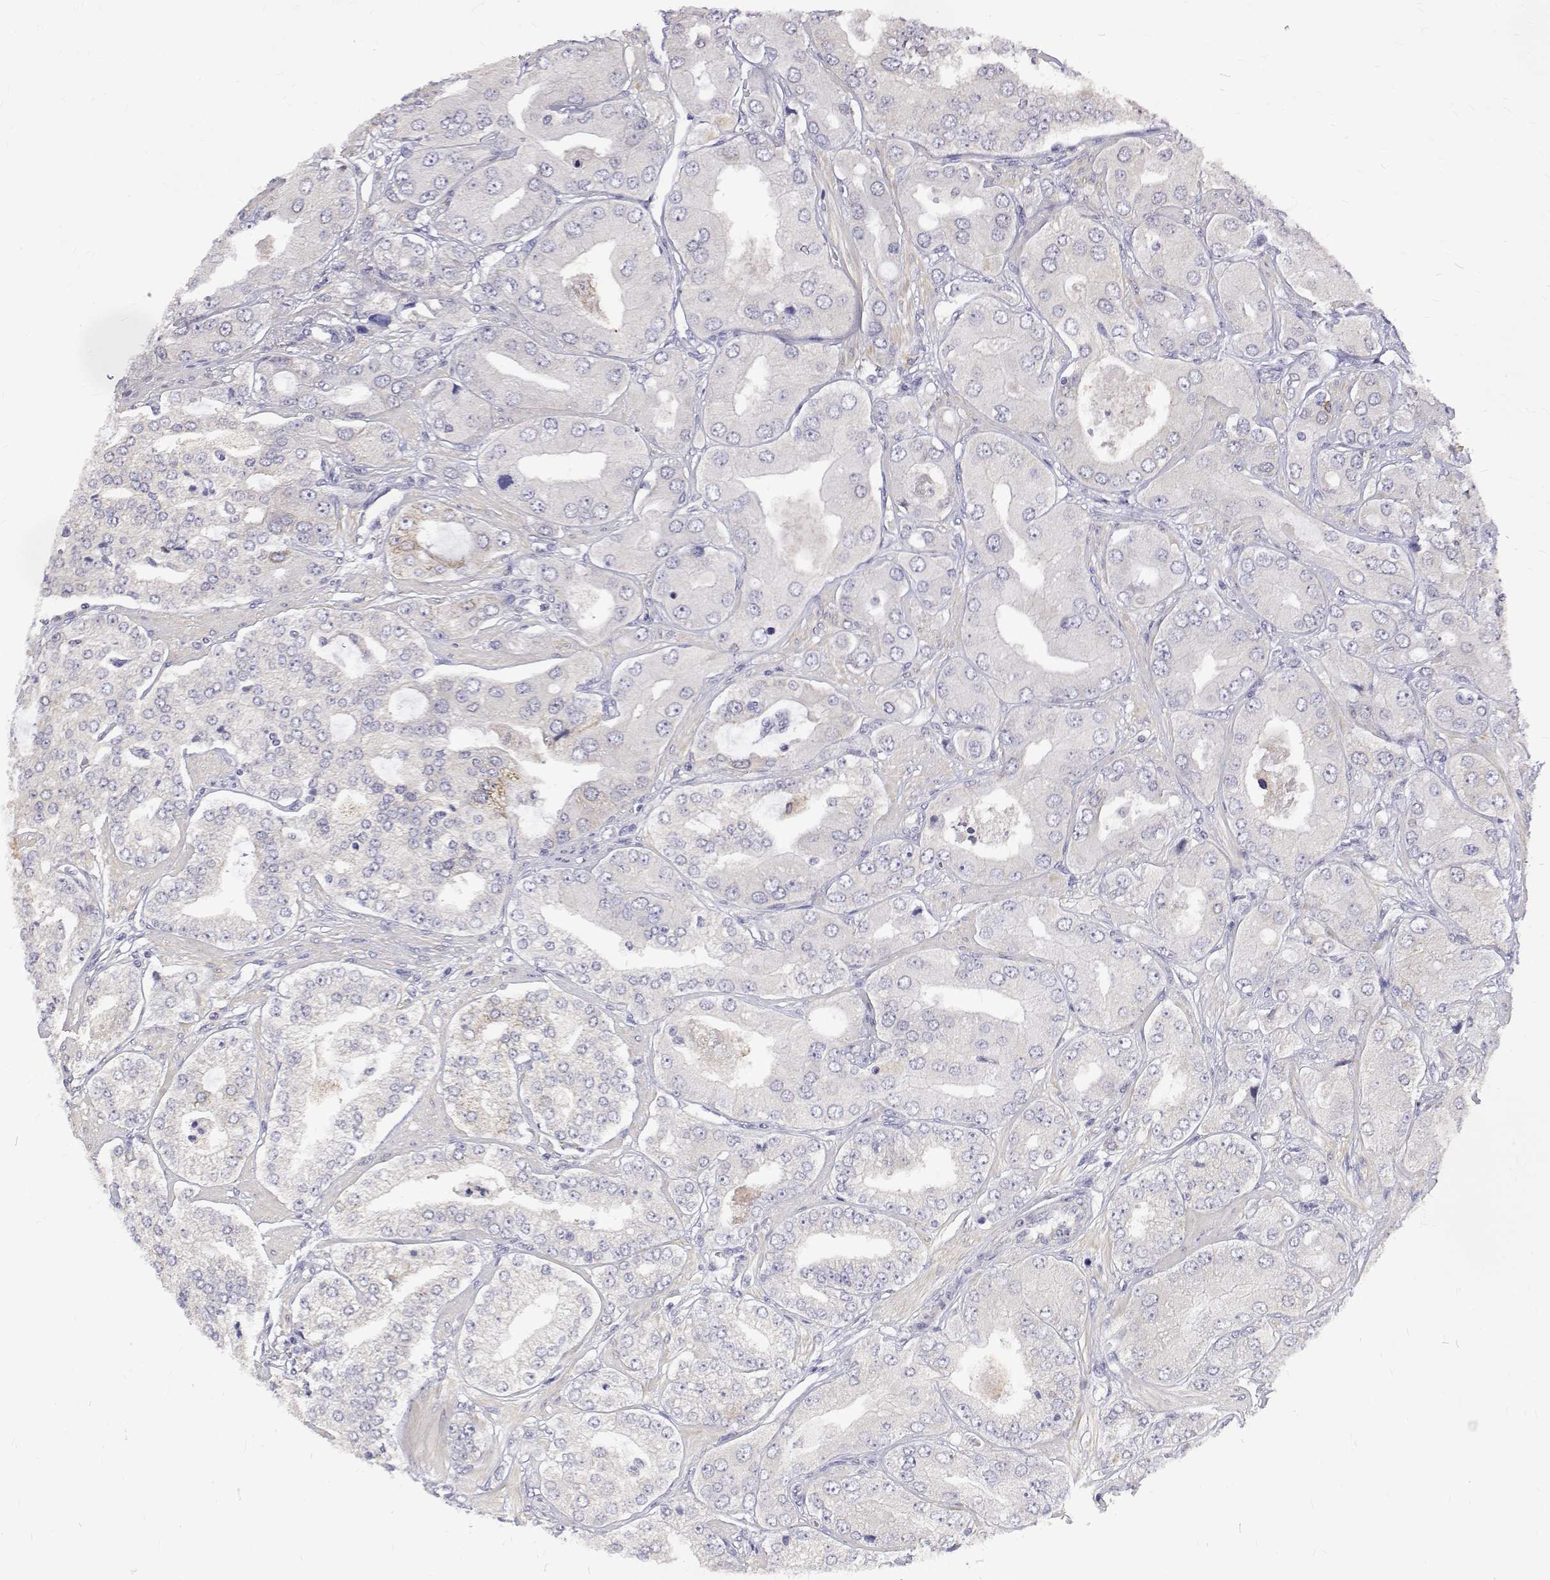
{"staining": {"intensity": "negative", "quantity": "none", "location": "none"}, "tissue": "prostate cancer", "cell_type": "Tumor cells", "image_type": "cancer", "snomed": [{"axis": "morphology", "description": "Adenocarcinoma, Low grade"}, {"axis": "topography", "description": "Prostate"}], "caption": "Immunohistochemistry (IHC) of adenocarcinoma (low-grade) (prostate) reveals no expression in tumor cells.", "gene": "PADI1", "patient": {"sex": "male", "age": 60}}